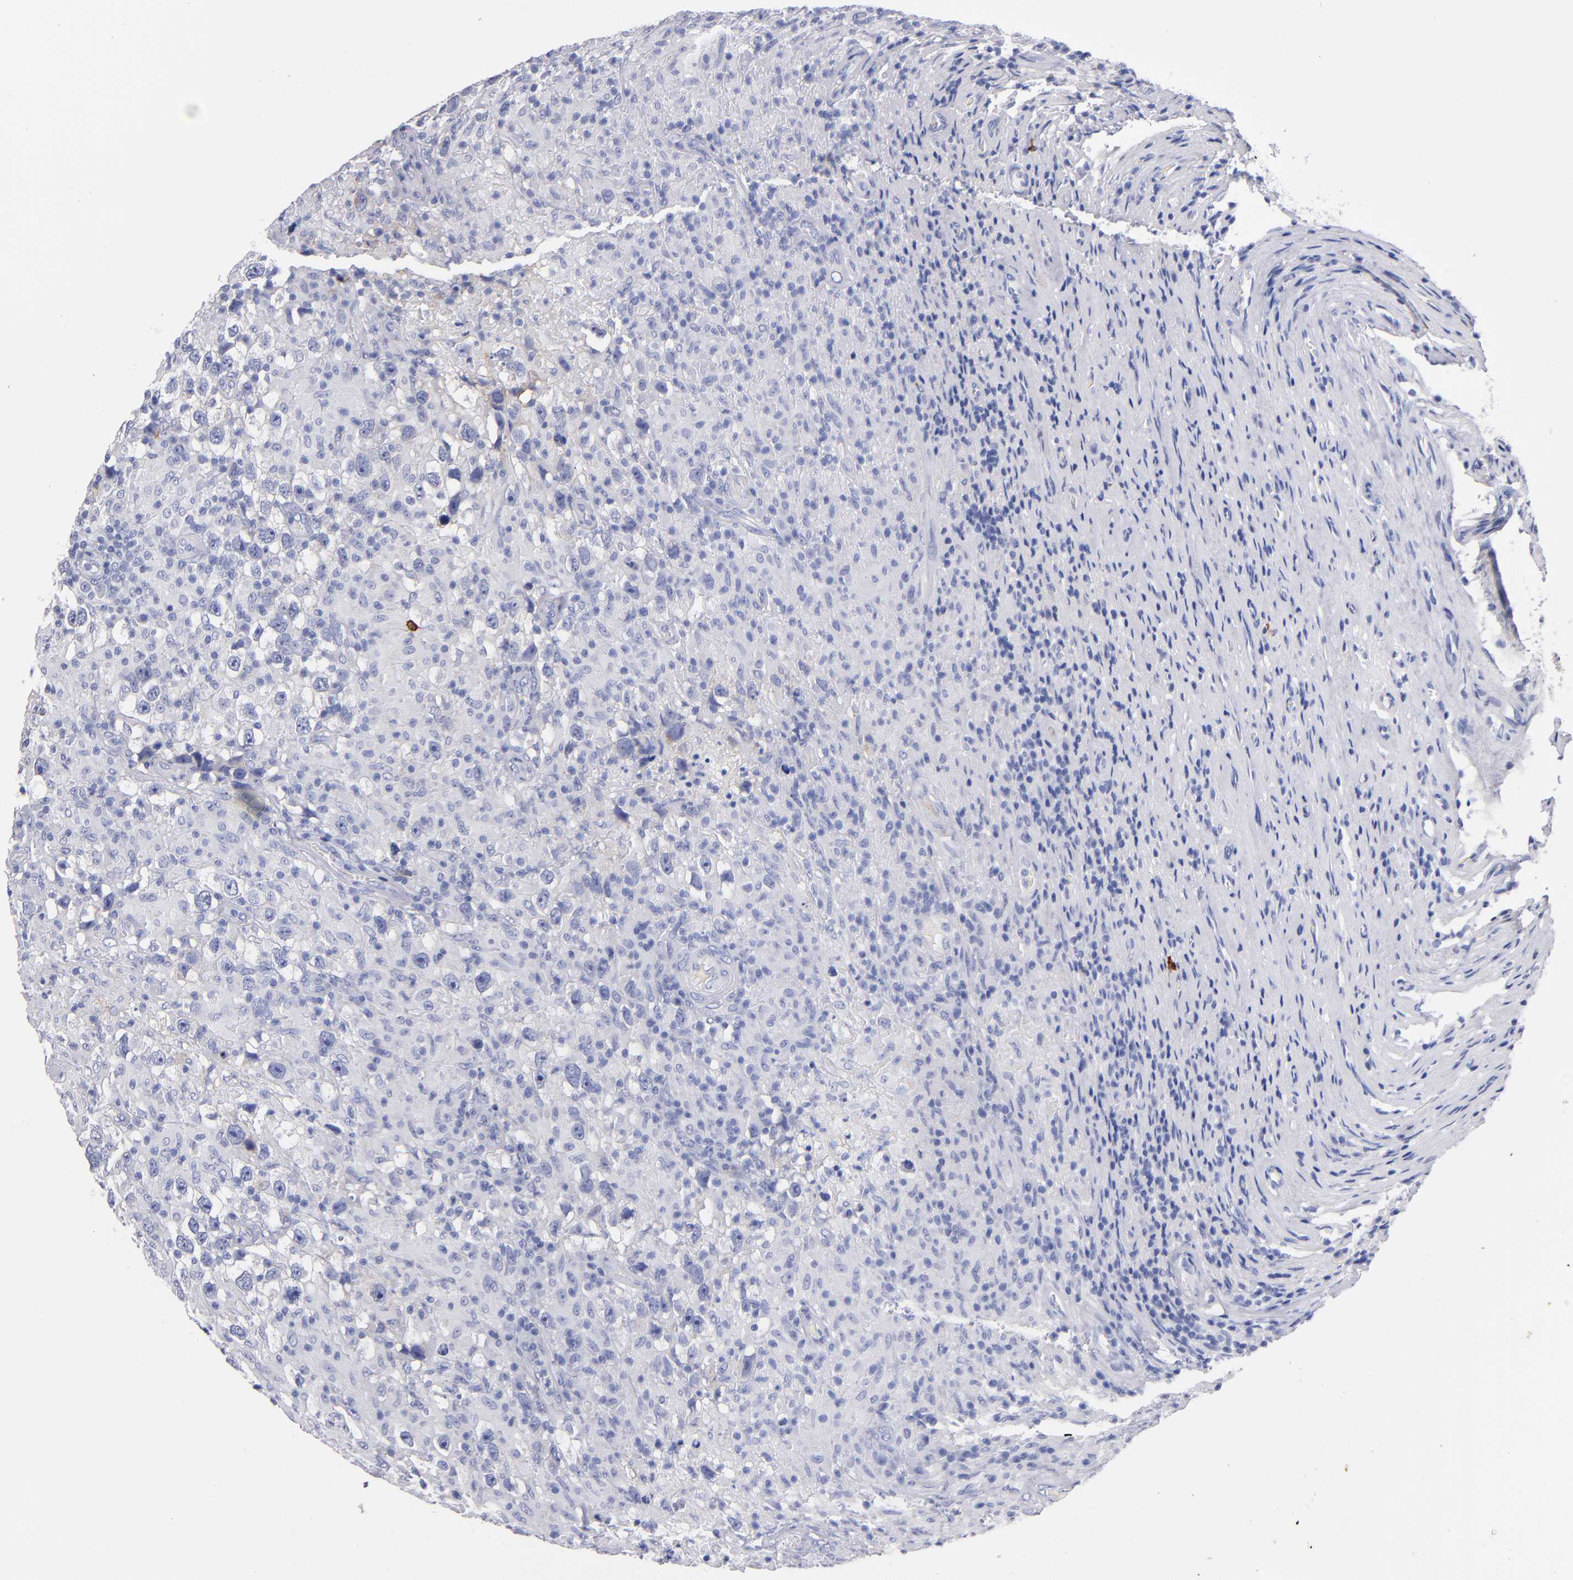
{"staining": {"intensity": "negative", "quantity": "none", "location": "none"}, "tissue": "testis cancer", "cell_type": "Tumor cells", "image_type": "cancer", "snomed": [{"axis": "morphology", "description": "Seminoma, NOS"}, {"axis": "topography", "description": "Testis"}], "caption": "Tumor cells show no significant staining in testis cancer (seminoma).", "gene": "KIT", "patient": {"sex": "male", "age": 34}}